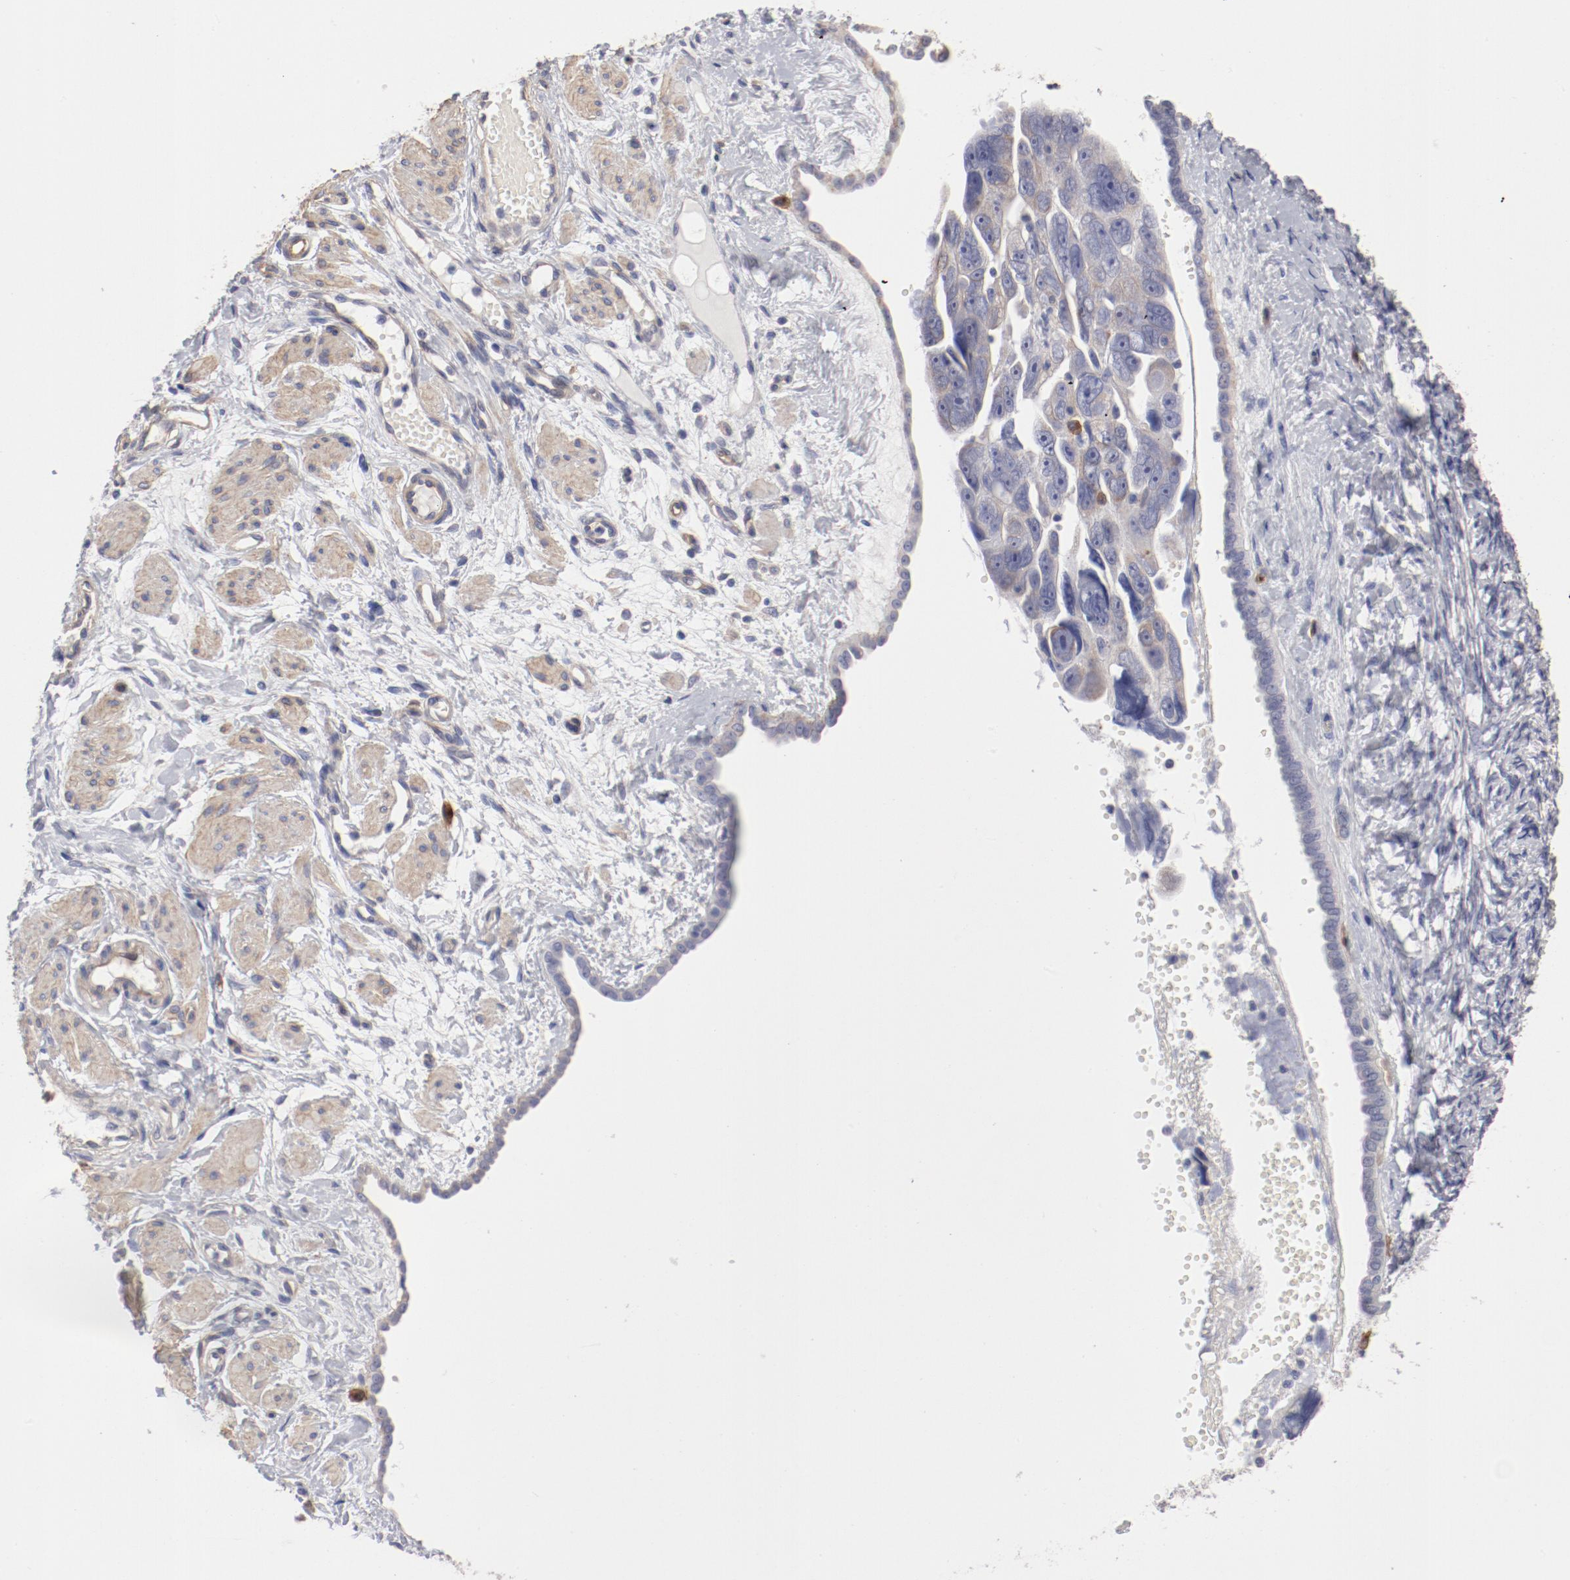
{"staining": {"intensity": "weak", "quantity": ">75%", "location": "cytoplasmic/membranous"}, "tissue": "ovarian cancer", "cell_type": "Tumor cells", "image_type": "cancer", "snomed": [{"axis": "morphology", "description": "Normal tissue, NOS"}, {"axis": "morphology", "description": "Cystadenocarcinoma, serous, NOS"}, {"axis": "topography", "description": "Ovary"}], "caption": "Tumor cells reveal weak cytoplasmic/membranous staining in approximately >75% of cells in ovarian cancer.", "gene": "LAX1", "patient": {"sex": "female", "age": 62}}